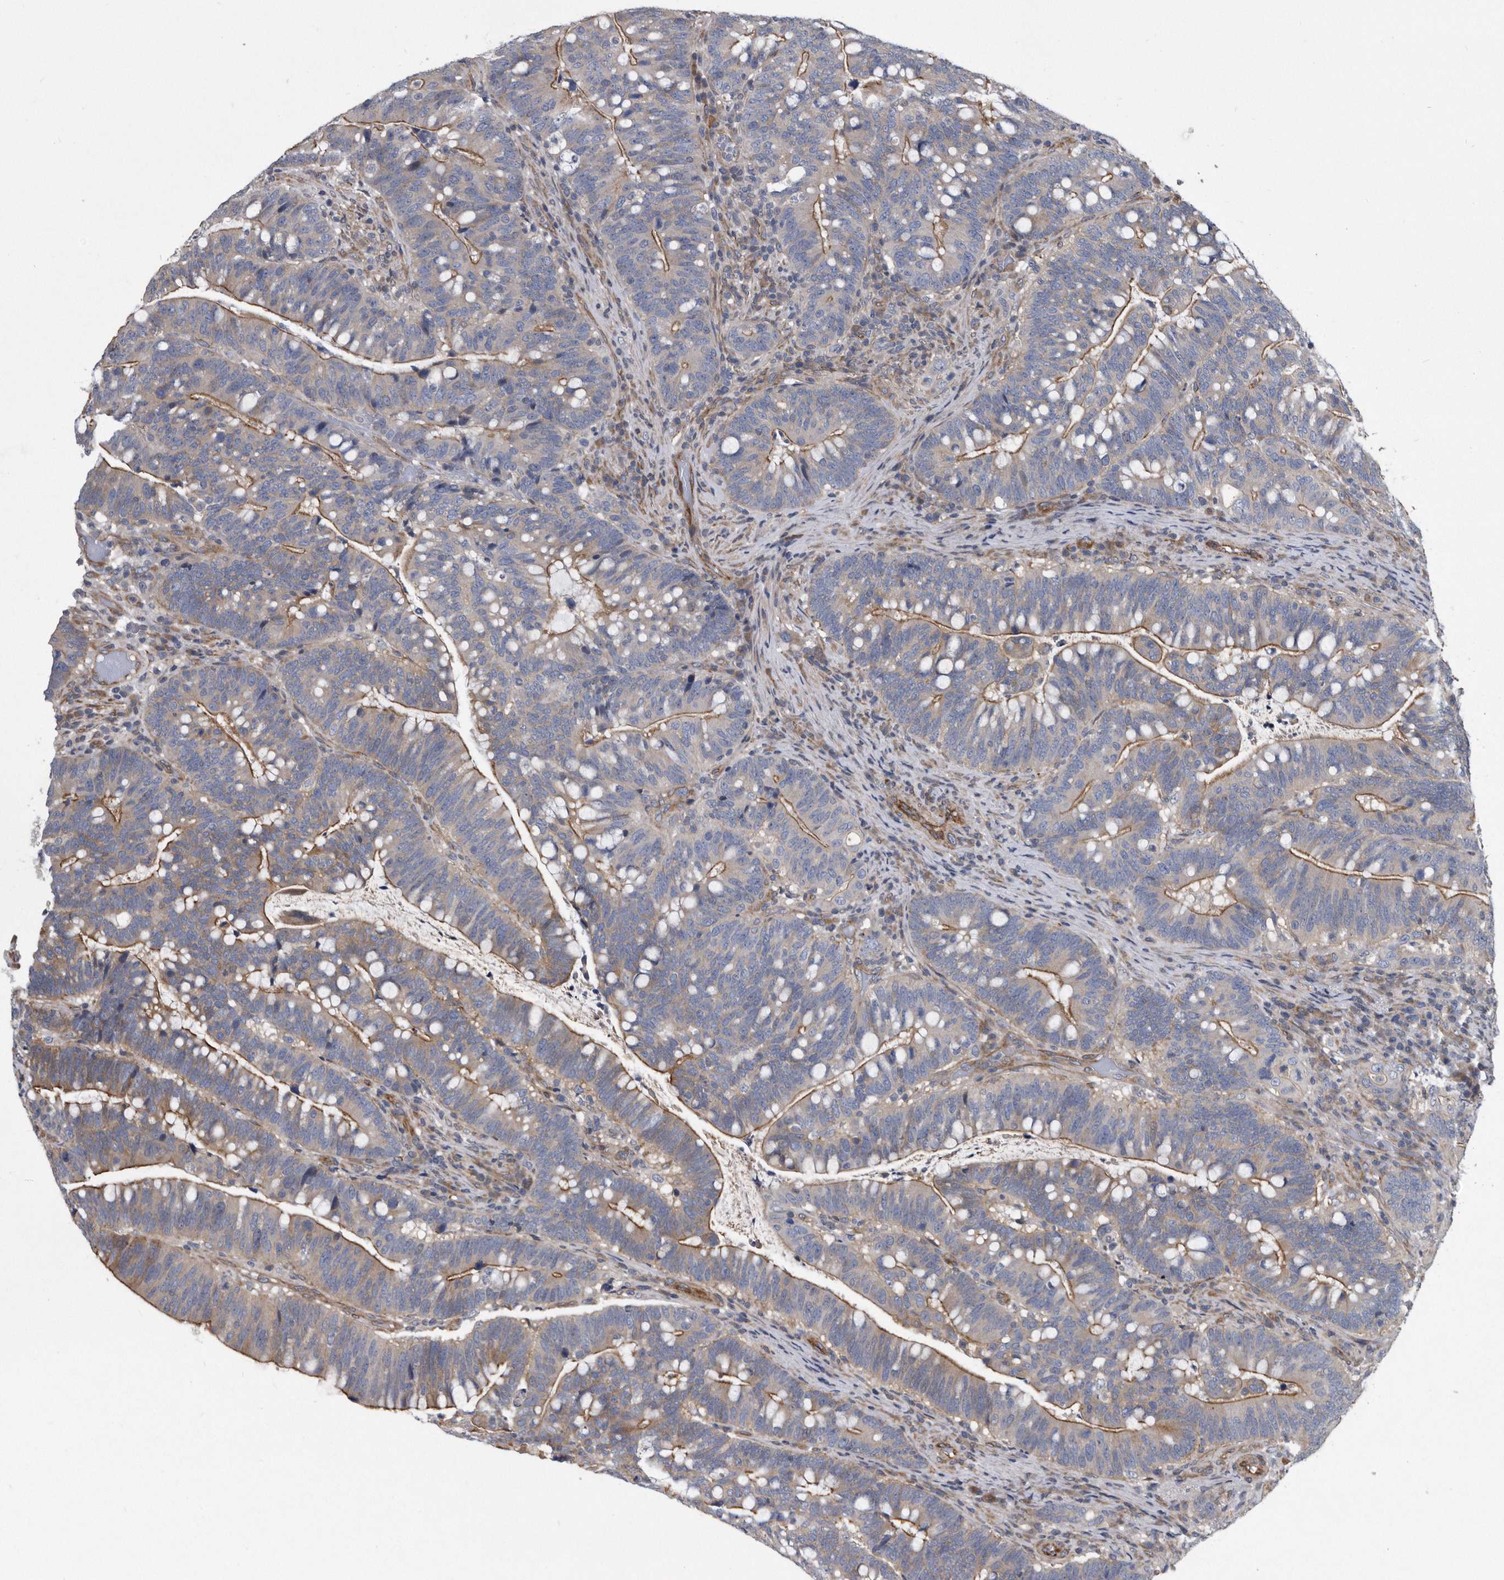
{"staining": {"intensity": "weak", "quantity": "<25%", "location": "cytoplasmic/membranous"}, "tissue": "colorectal cancer", "cell_type": "Tumor cells", "image_type": "cancer", "snomed": [{"axis": "morphology", "description": "Adenocarcinoma, NOS"}, {"axis": "topography", "description": "Colon"}], "caption": "The immunohistochemistry image has no significant expression in tumor cells of colorectal adenocarcinoma tissue.", "gene": "ARMCX1", "patient": {"sex": "female", "age": 66}}